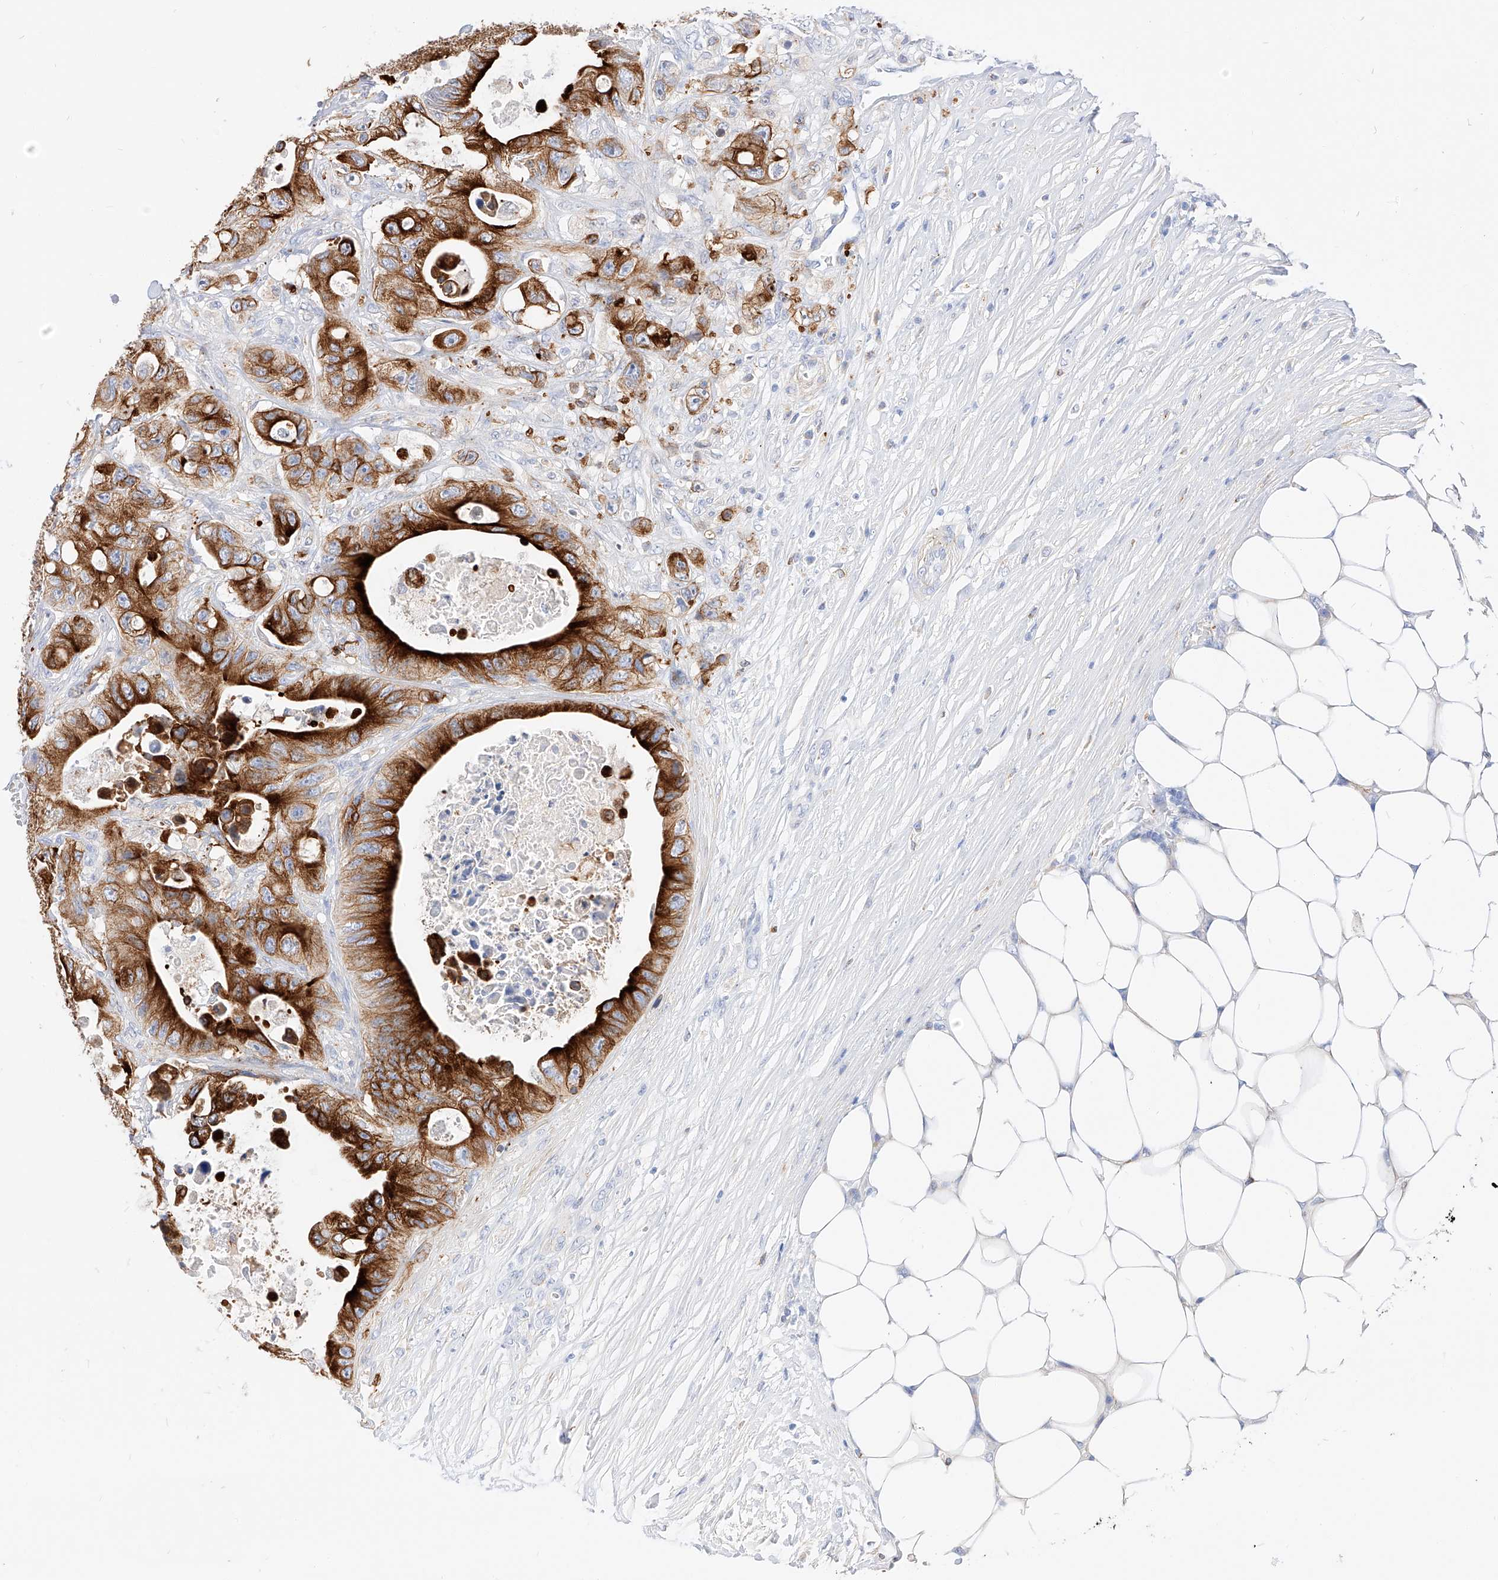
{"staining": {"intensity": "strong", "quantity": ">75%", "location": "cytoplasmic/membranous"}, "tissue": "colorectal cancer", "cell_type": "Tumor cells", "image_type": "cancer", "snomed": [{"axis": "morphology", "description": "Adenocarcinoma, NOS"}, {"axis": "topography", "description": "Colon"}], "caption": "Tumor cells exhibit strong cytoplasmic/membranous staining in approximately >75% of cells in colorectal adenocarcinoma. (Brightfield microscopy of DAB IHC at high magnification).", "gene": "MAP7", "patient": {"sex": "female", "age": 46}}